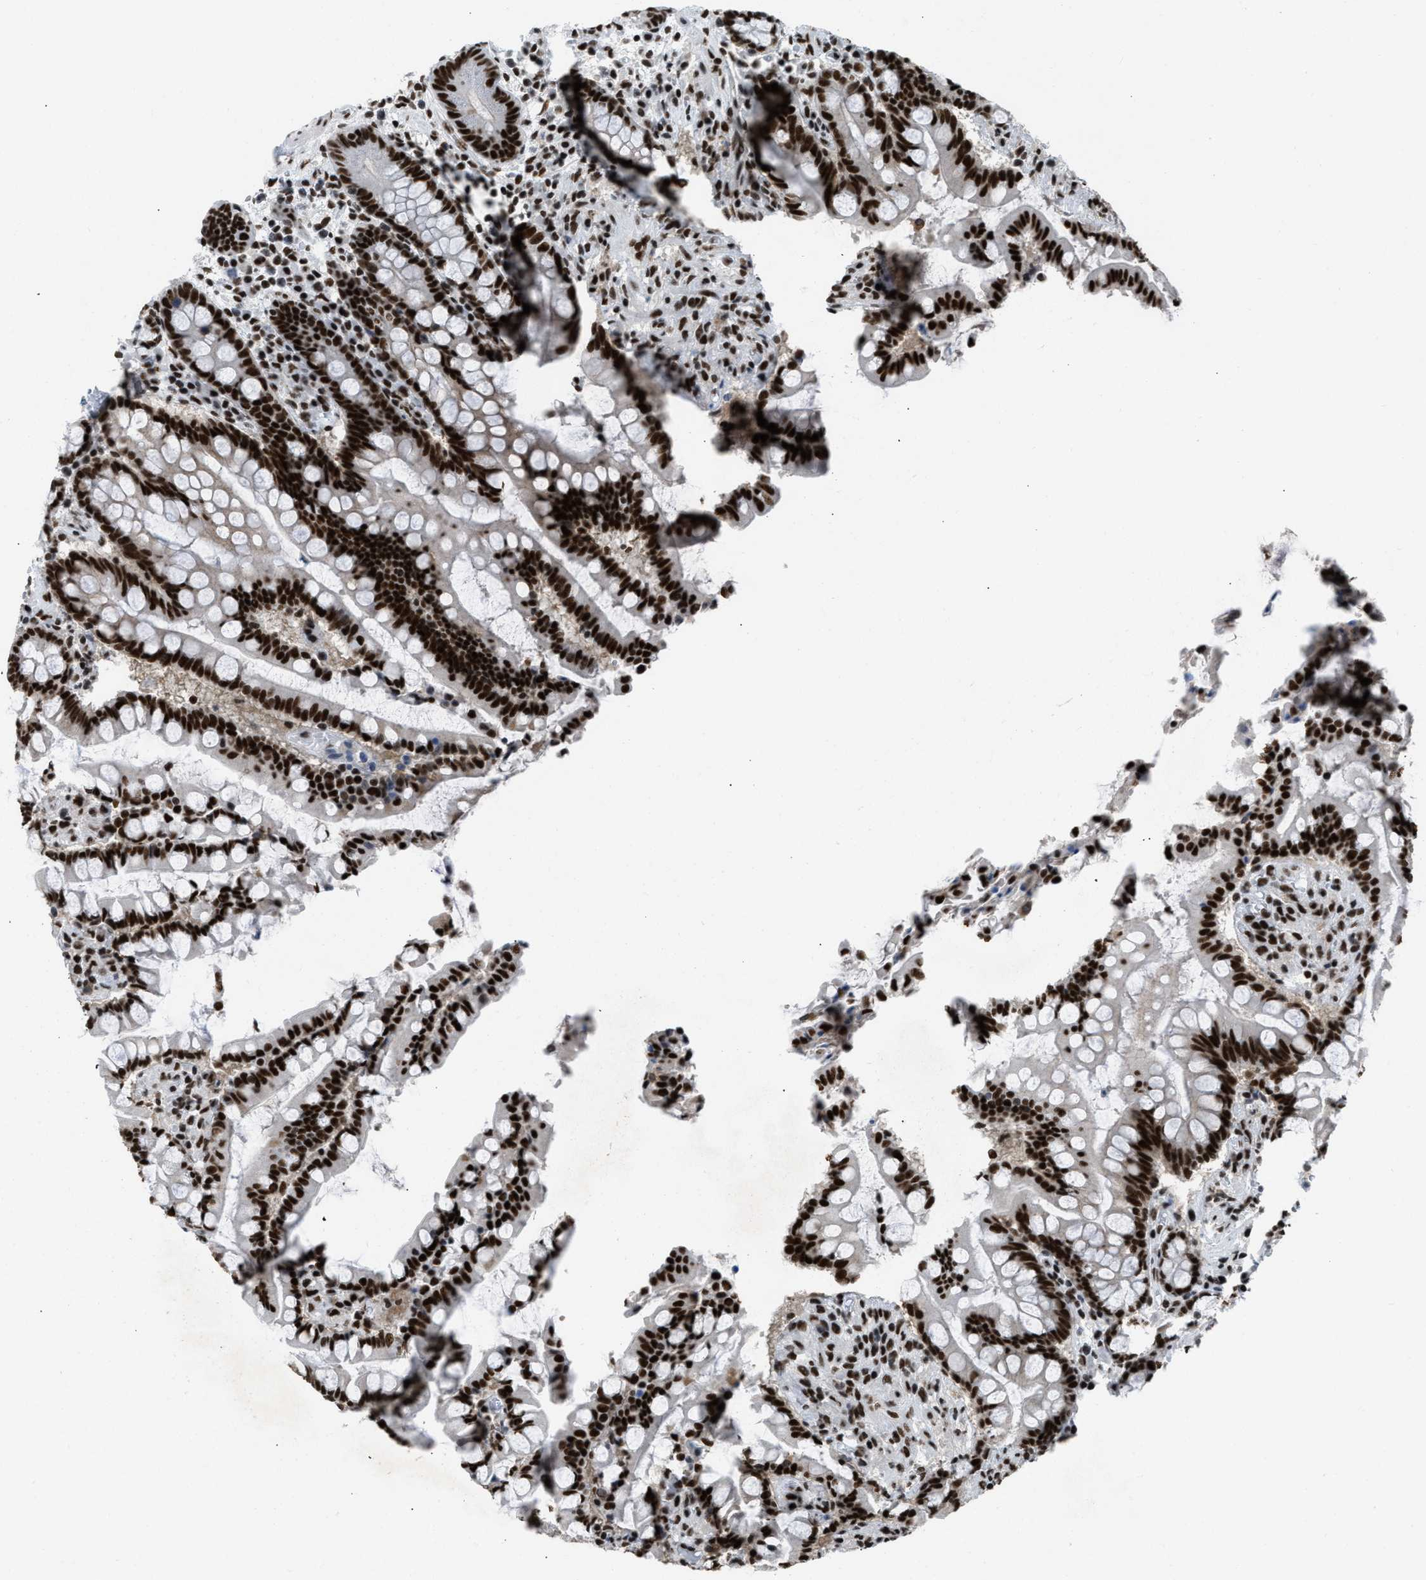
{"staining": {"intensity": "strong", "quantity": ">75%", "location": "nuclear"}, "tissue": "colon", "cell_type": "Endothelial cells", "image_type": "normal", "snomed": [{"axis": "morphology", "description": "Normal tissue, NOS"}, {"axis": "topography", "description": "Colon"}], "caption": "IHC micrograph of normal human colon stained for a protein (brown), which reveals high levels of strong nuclear expression in approximately >75% of endothelial cells.", "gene": "SCAF4", "patient": {"sex": "male", "age": 73}}